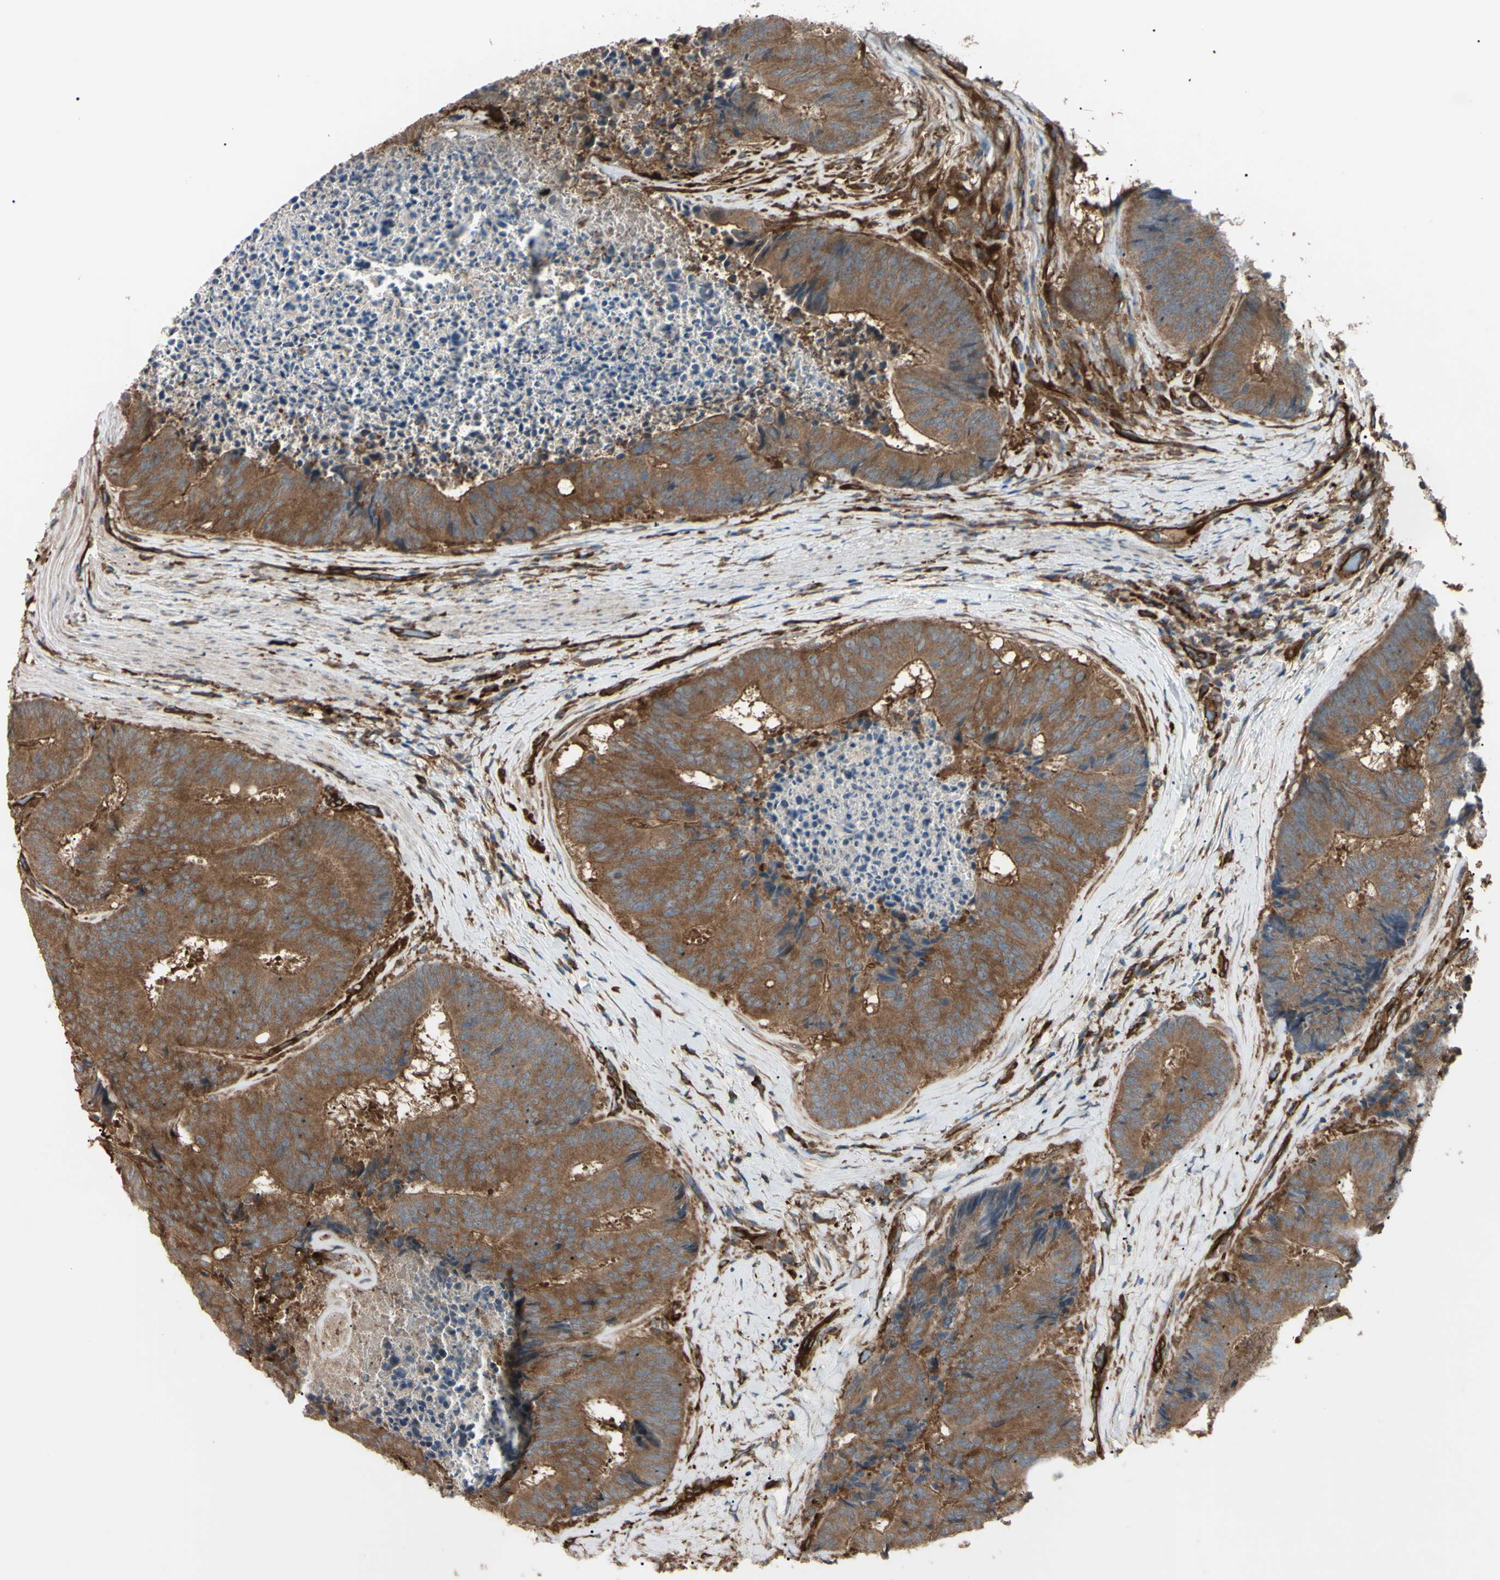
{"staining": {"intensity": "strong", "quantity": ">75%", "location": "cytoplasmic/membranous"}, "tissue": "colorectal cancer", "cell_type": "Tumor cells", "image_type": "cancer", "snomed": [{"axis": "morphology", "description": "Adenocarcinoma, NOS"}, {"axis": "topography", "description": "Rectum"}], "caption": "Tumor cells show high levels of strong cytoplasmic/membranous expression in about >75% of cells in human colorectal cancer (adenocarcinoma). (brown staining indicates protein expression, while blue staining denotes nuclei).", "gene": "PTPN12", "patient": {"sex": "male", "age": 72}}